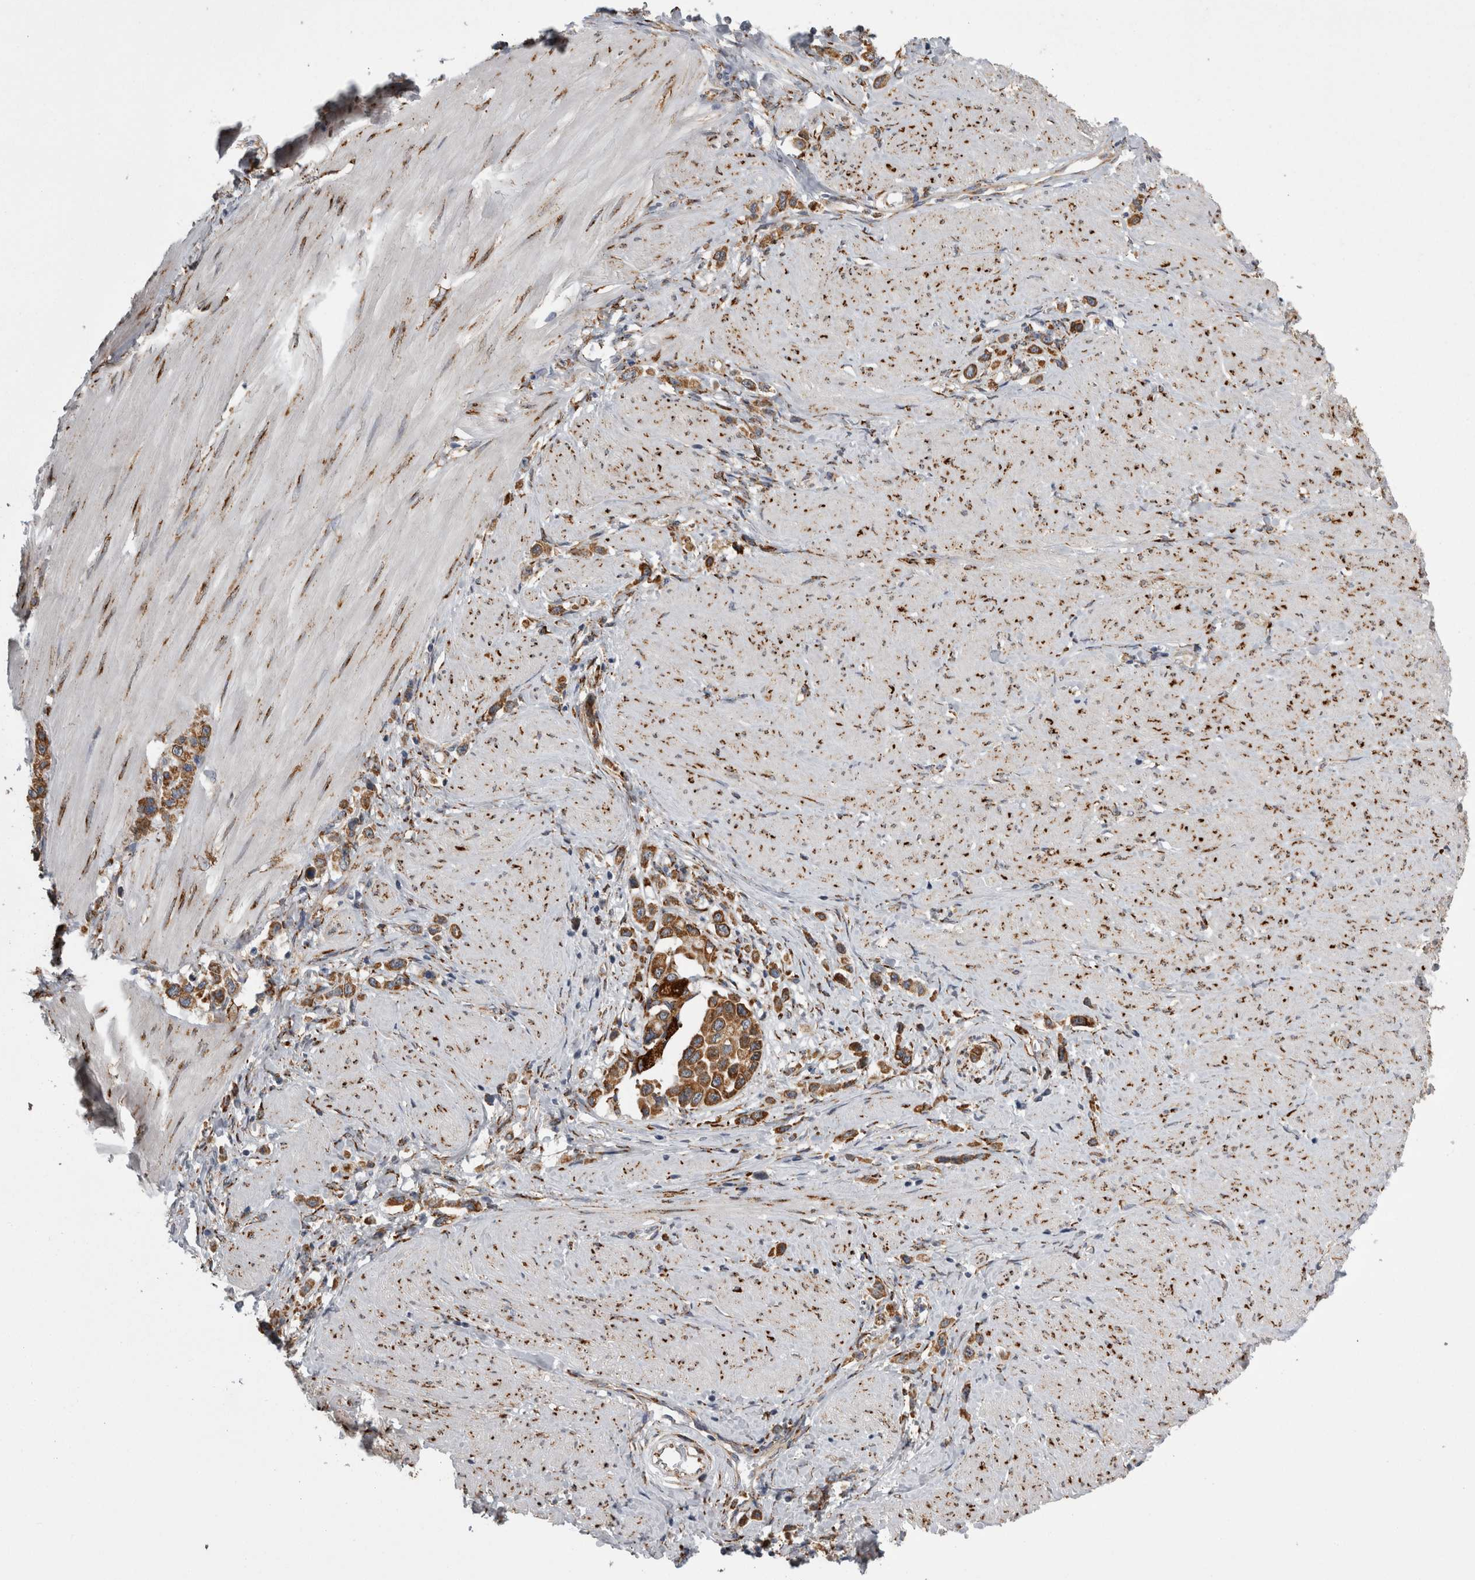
{"staining": {"intensity": "moderate", "quantity": ">75%", "location": "cytoplasmic/membranous"}, "tissue": "stomach cancer", "cell_type": "Tumor cells", "image_type": "cancer", "snomed": [{"axis": "morphology", "description": "Adenocarcinoma, NOS"}, {"axis": "topography", "description": "Stomach"}], "caption": "Immunohistochemical staining of stomach adenocarcinoma reveals medium levels of moderate cytoplasmic/membranous positivity in approximately >75% of tumor cells. (DAB (3,3'-diaminobenzidine) IHC with brightfield microscopy, high magnification).", "gene": "FHIP2B", "patient": {"sex": "female", "age": 65}}